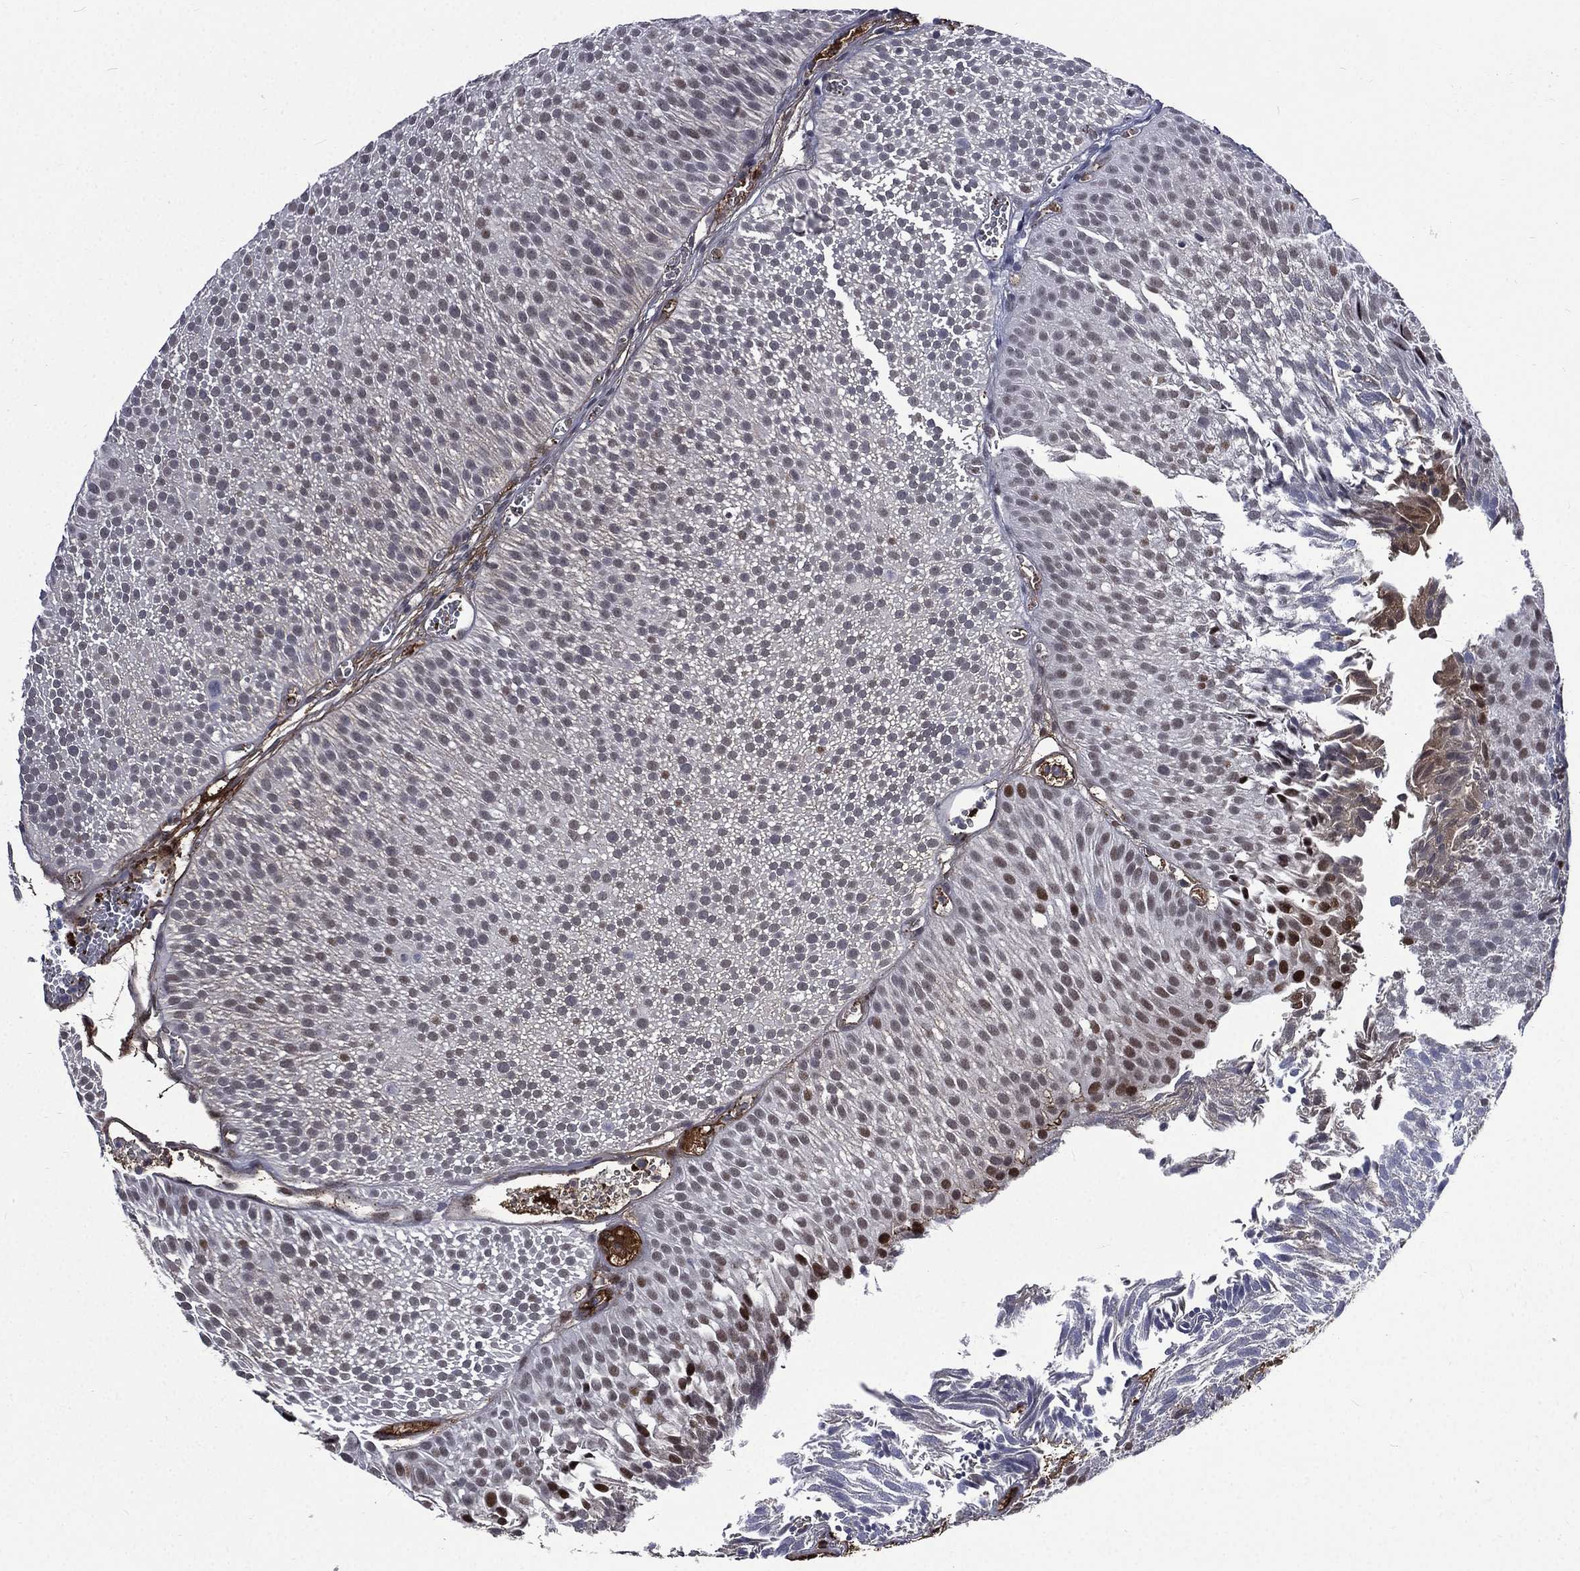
{"staining": {"intensity": "strong", "quantity": "<25%", "location": "nuclear"}, "tissue": "urothelial cancer", "cell_type": "Tumor cells", "image_type": "cancer", "snomed": [{"axis": "morphology", "description": "Urothelial carcinoma, Low grade"}, {"axis": "topography", "description": "Urinary bladder"}], "caption": "A brown stain highlights strong nuclear expression of a protein in urothelial carcinoma (low-grade) tumor cells.", "gene": "FGG", "patient": {"sex": "male", "age": 65}}